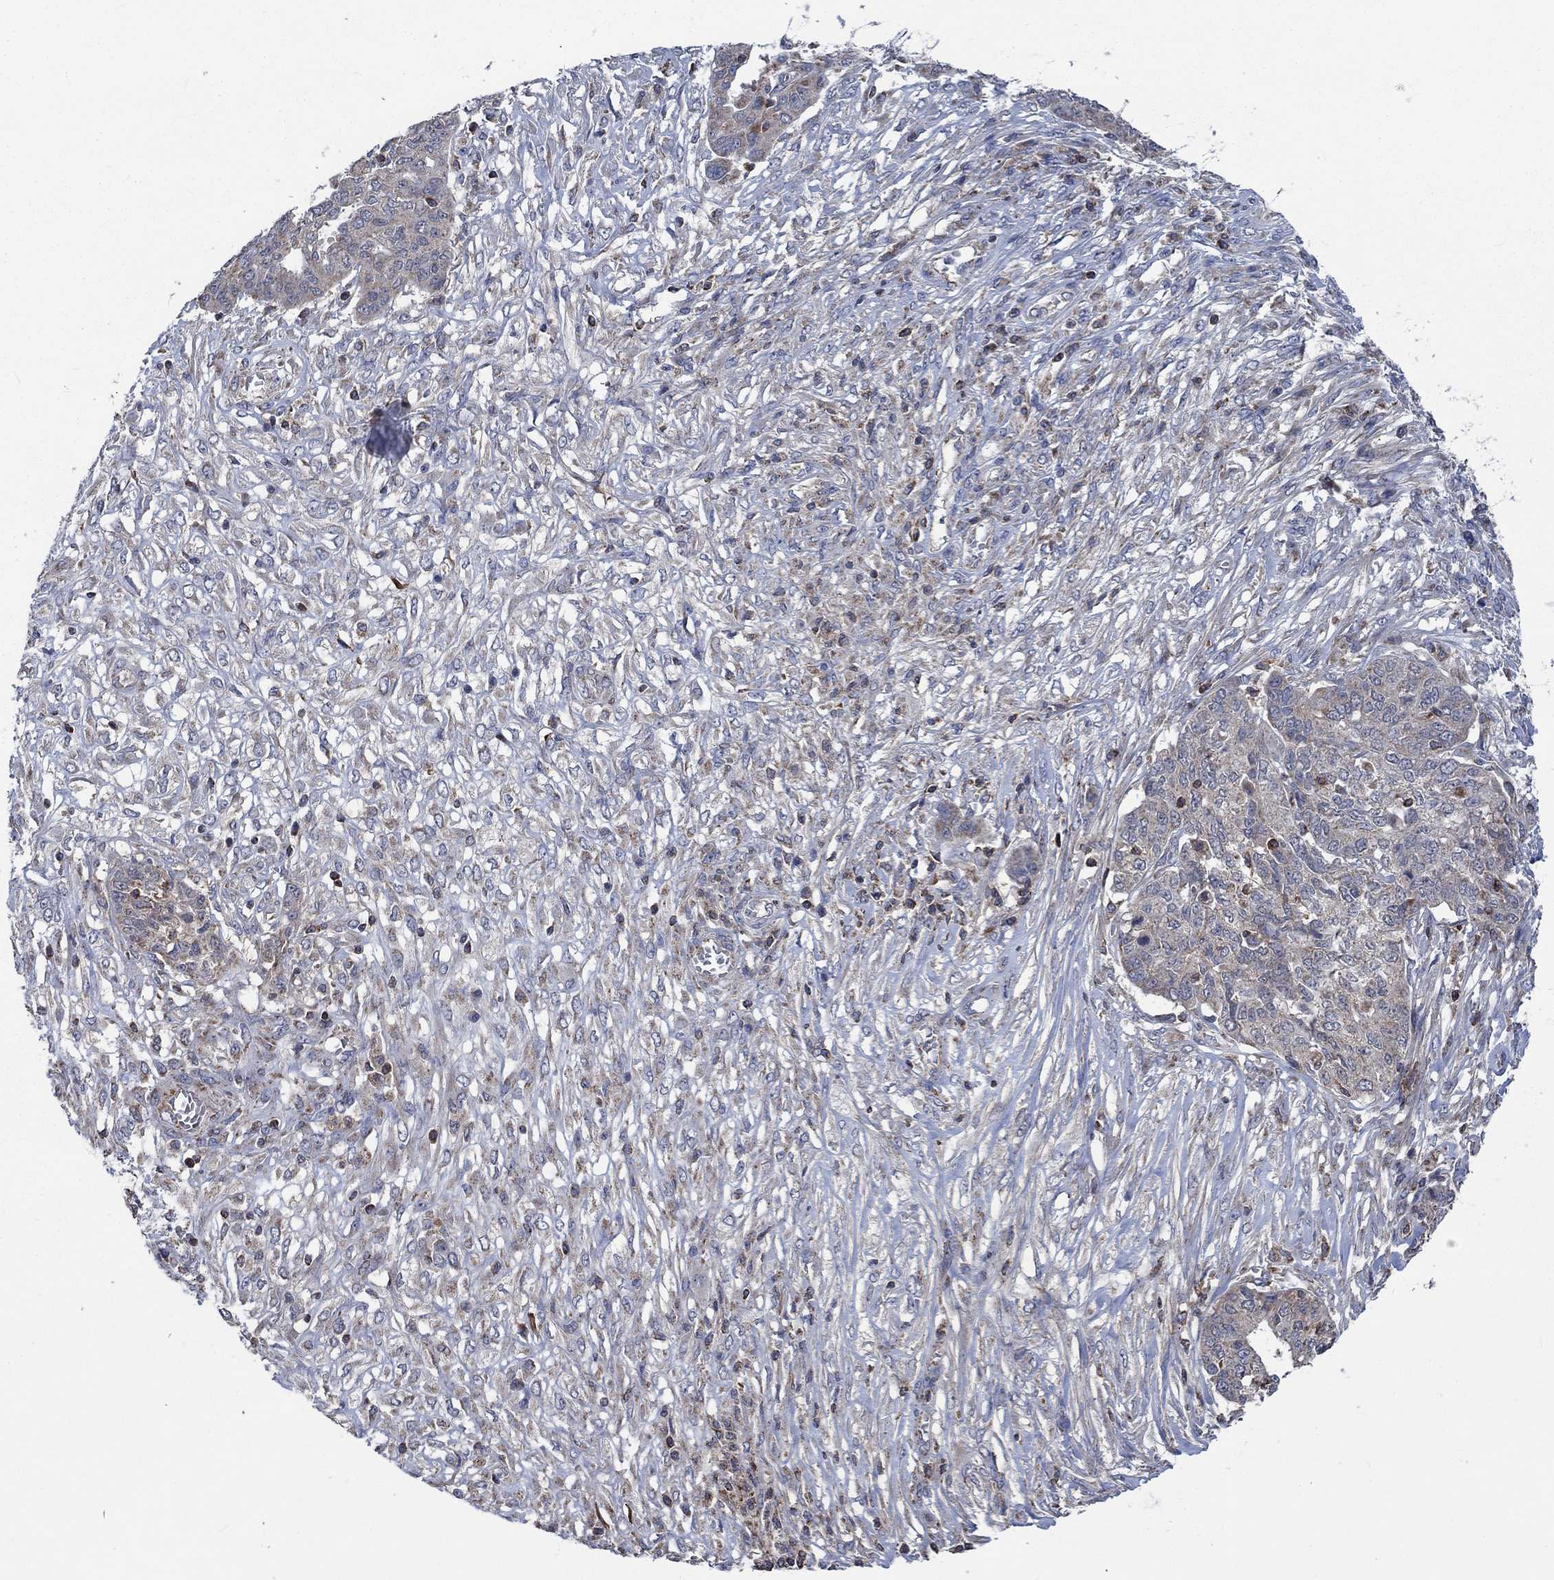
{"staining": {"intensity": "weak", "quantity": "25%-75%", "location": "cytoplasmic/membranous"}, "tissue": "ovarian cancer", "cell_type": "Tumor cells", "image_type": "cancer", "snomed": [{"axis": "morphology", "description": "Cystadenocarcinoma, serous, NOS"}, {"axis": "topography", "description": "Ovary"}], "caption": "Tumor cells exhibit low levels of weak cytoplasmic/membranous positivity in about 25%-75% of cells in ovarian cancer (serous cystadenocarcinoma). (Stains: DAB (3,3'-diaminobenzidine) in brown, nuclei in blue, Microscopy: brightfield microscopy at high magnification).", "gene": "STXBP6", "patient": {"sex": "female", "age": 67}}